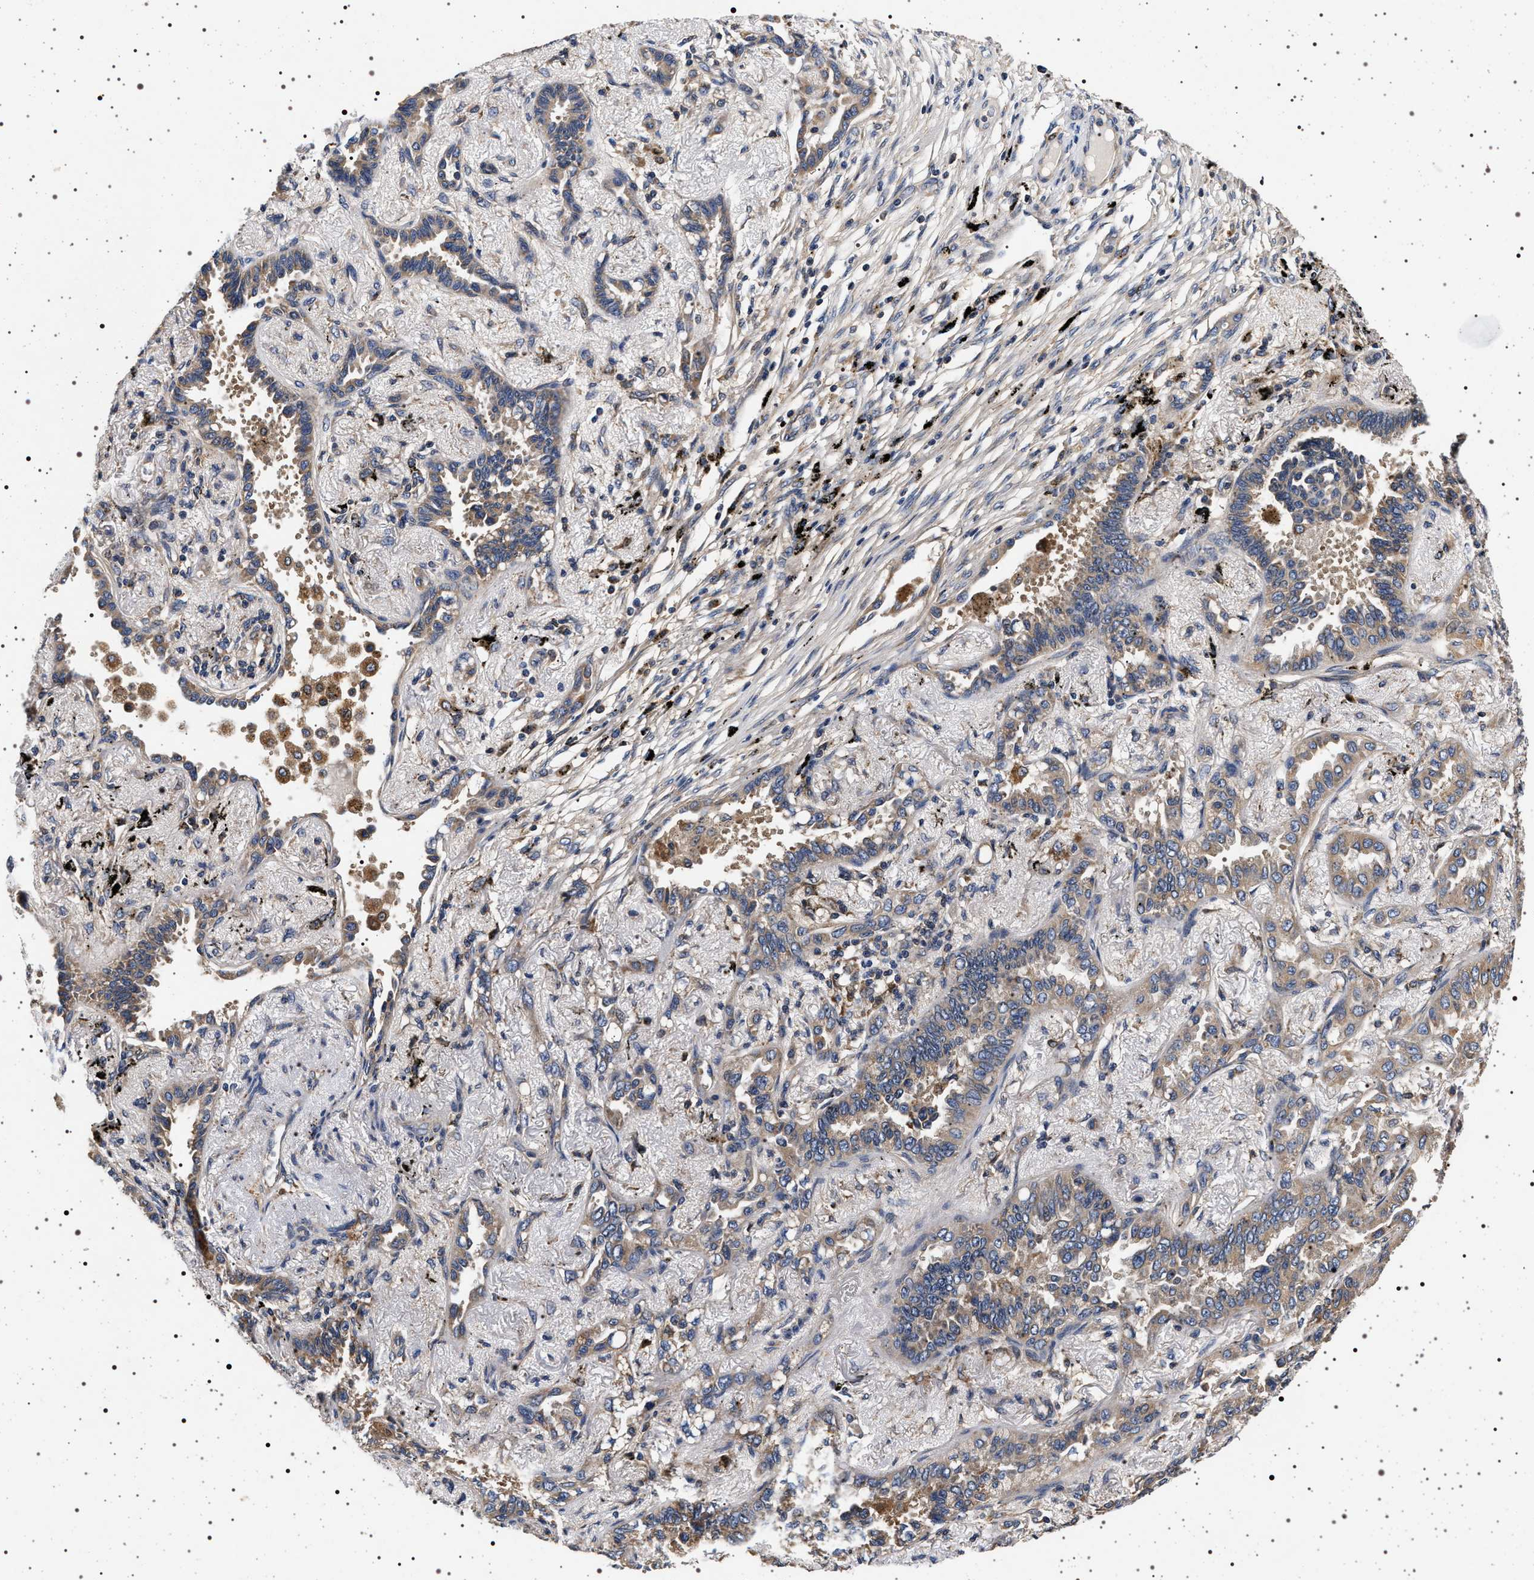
{"staining": {"intensity": "weak", "quantity": ">75%", "location": "cytoplasmic/membranous"}, "tissue": "lung cancer", "cell_type": "Tumor cells", "image_type": "cancer", "snomed": [{"axis": "morphology", "description": "Adenocarcinoma, NOS"}, {"axis": "topography", "description": "Lung"}], "caption": "The micrograph displays staining of adenocarcinoma (lung), revealing weak cytoplasmic/membranous protein staining (brown color) within tumor cells.", "gene": "DCBLD2", "patient": {"sex": "male", "age": 59}}